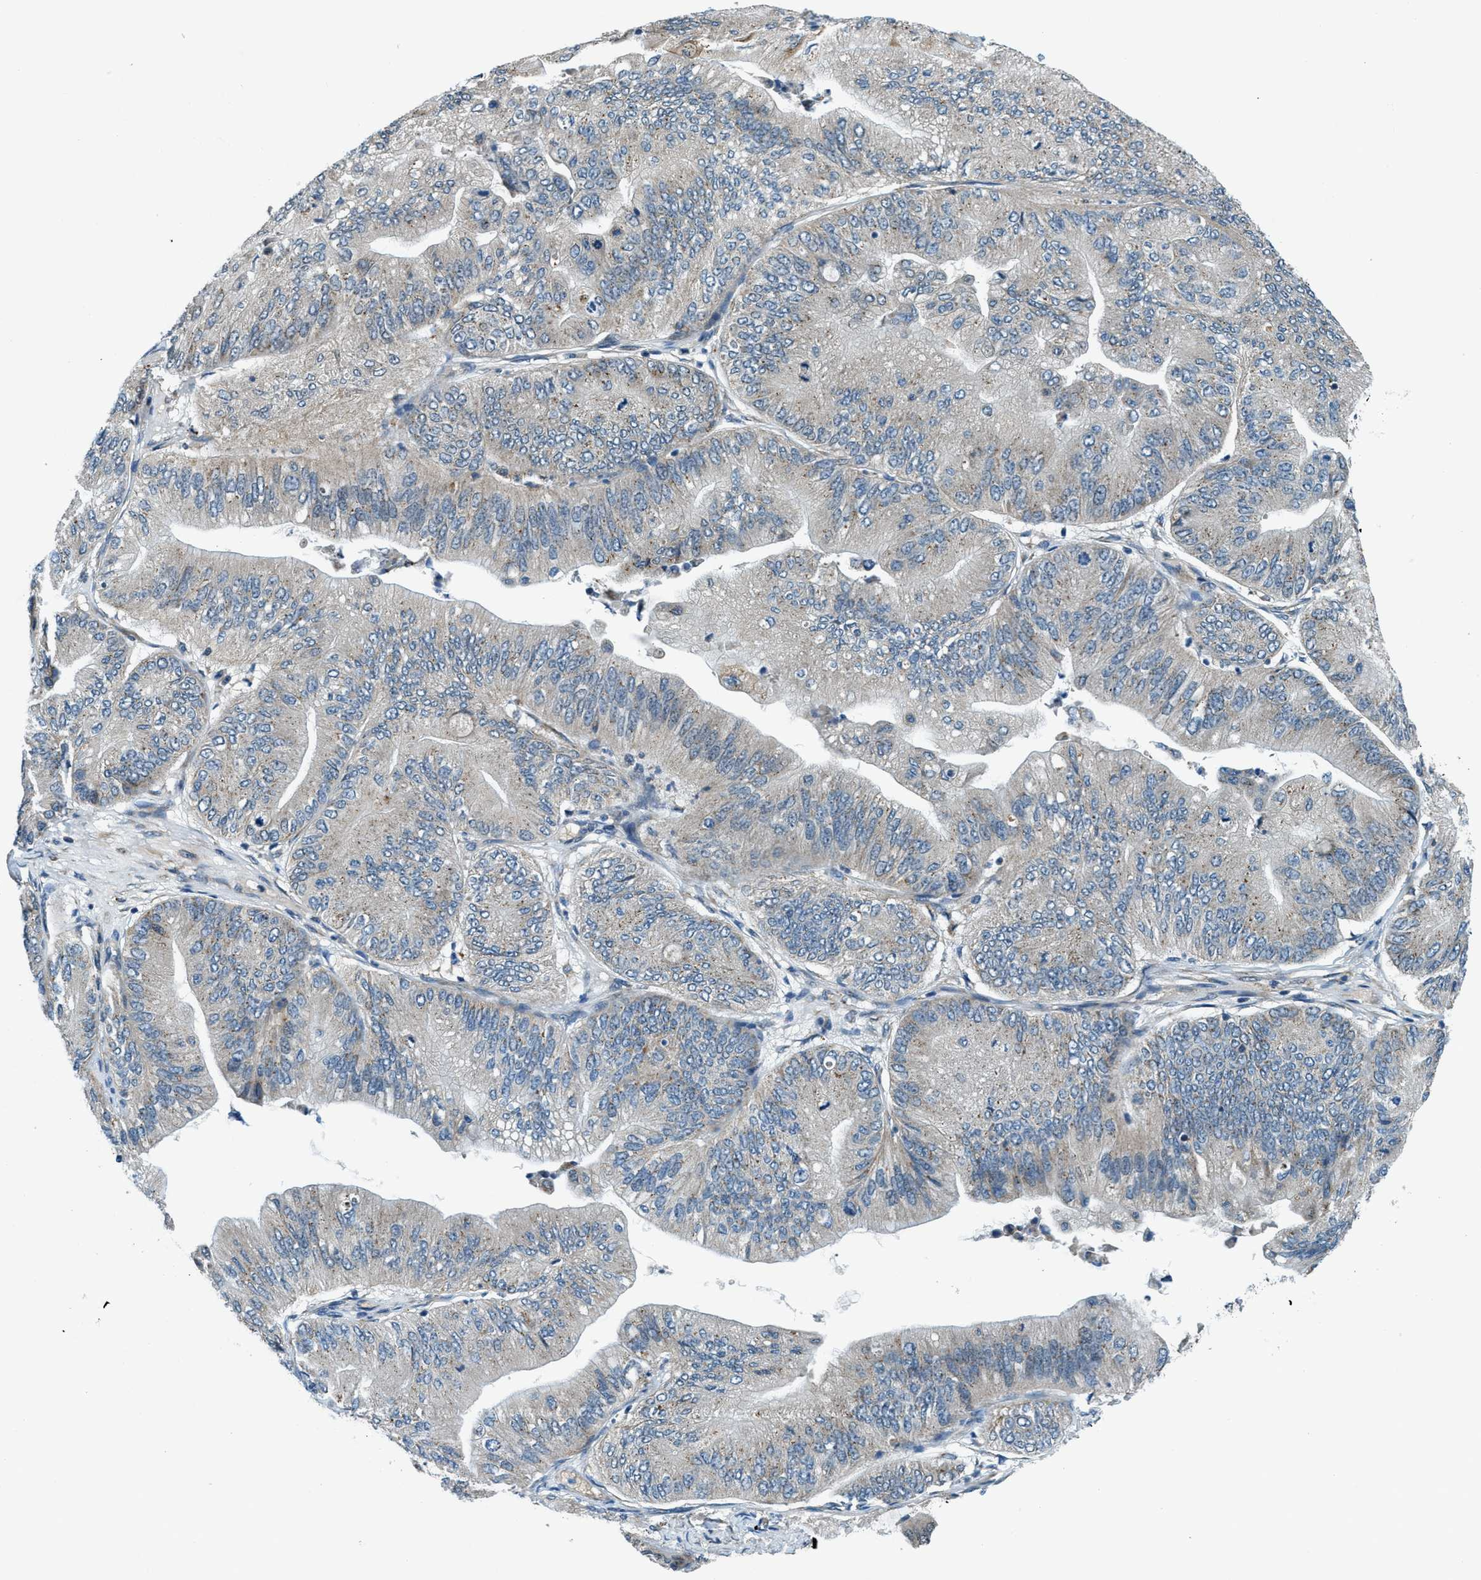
{"staining": {"intensity": "weak", "quantity": "<25%", "location": "cytoplasmic/membranous"}, "tissue": "ovarian cancer", "cell_type": "Tumor cells", "image_type": "cancer", "snomed": [{"axis": "morphology", "description": "Cystadenocarcinoma, mucinous, NOS"}, {"axis": "topography", "description": "Ovary"}], "caption": "This is a image of immunohistochemistry staining of mucinous cystadenocarcinoma (ovarian), which shows no staining in tumor cells.", "gene": "GINM1", "patient": {"sex": "female", "age": 61}}